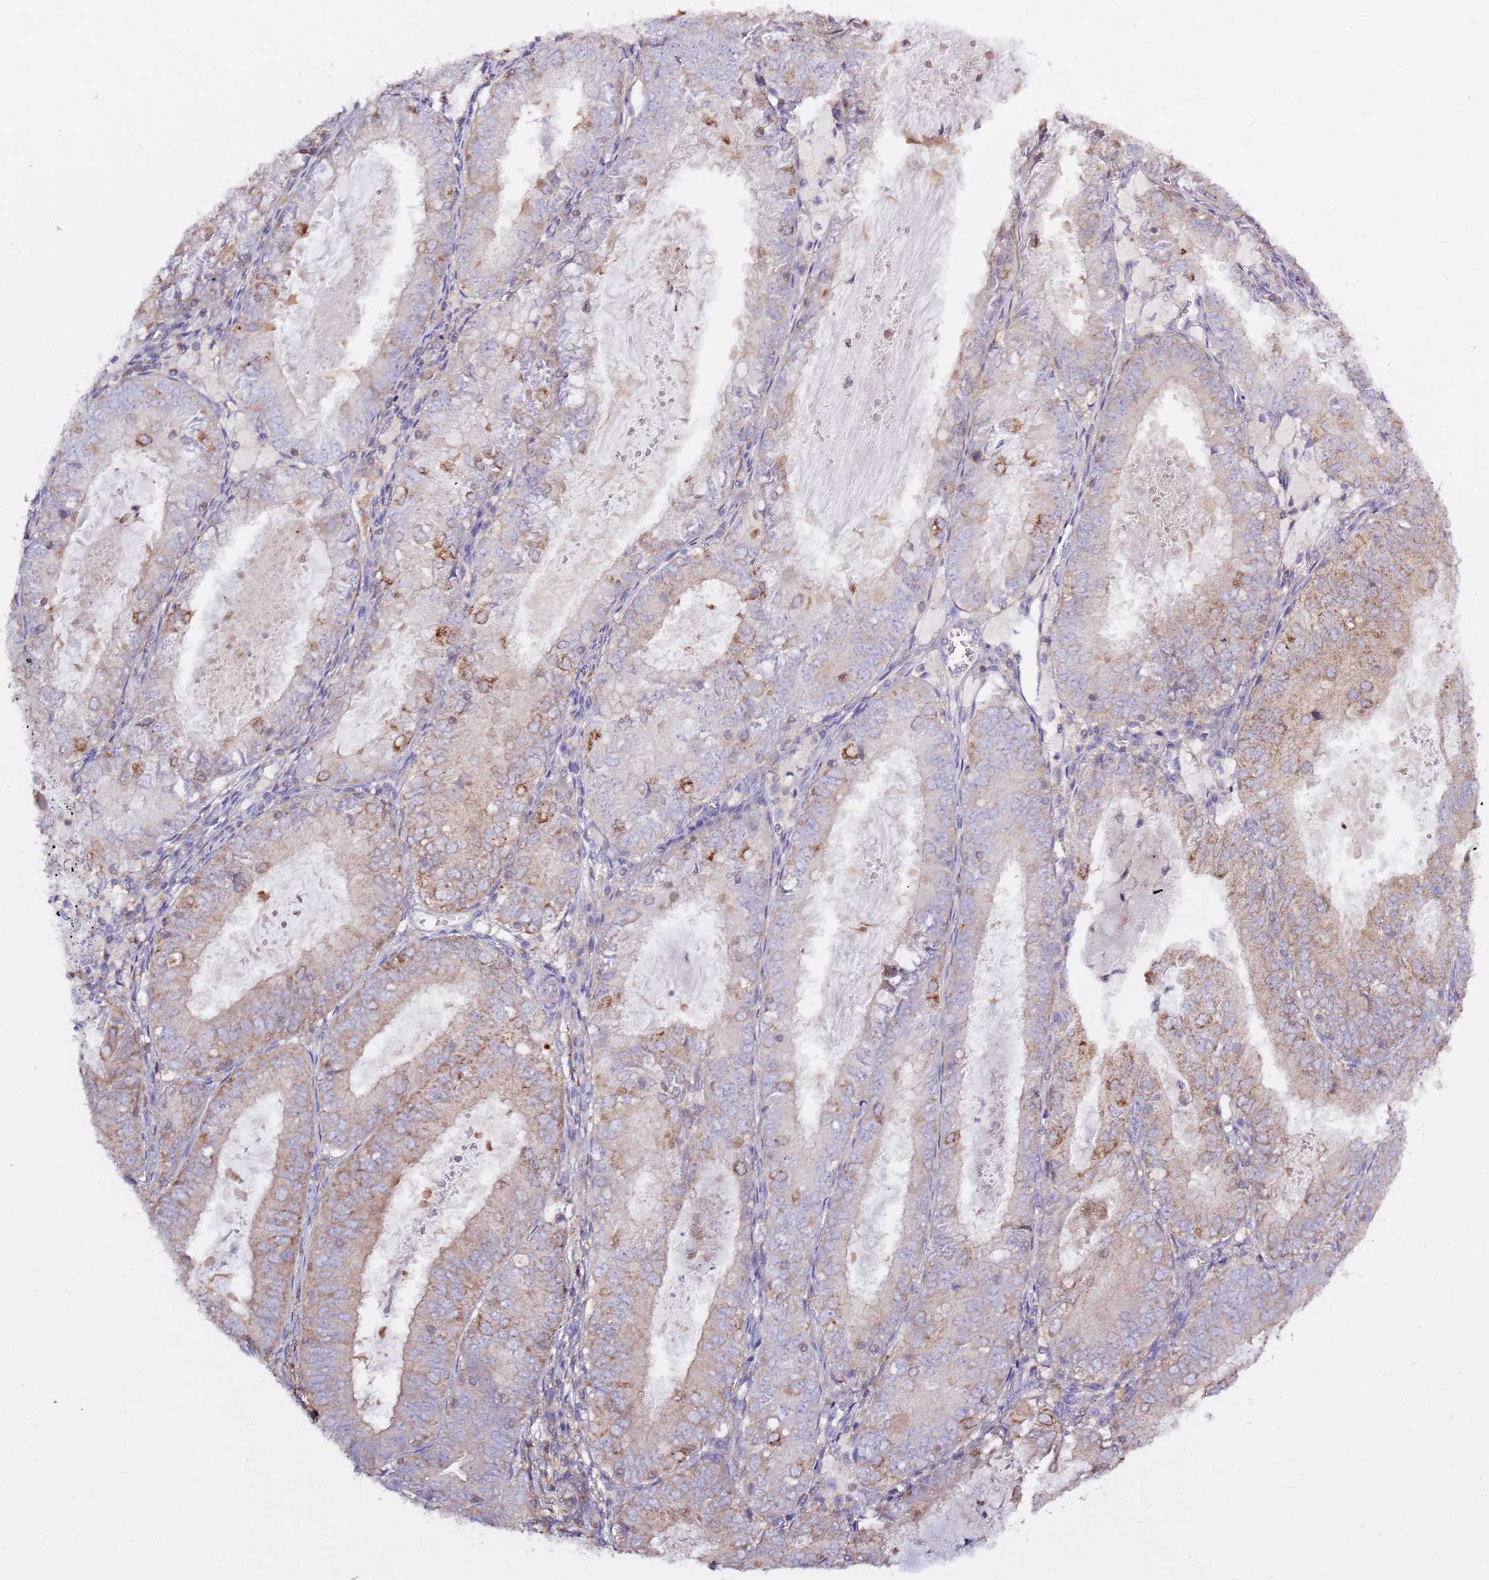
{"staining": {"intensity": "moderate", "quantity": "<25%", "location": "cytoplasmic/membranous"}, "tissue": "endometrial cancer", "cell_type": "Tumor cells", "image_type": "cancer", "snomed": [{"axis": "morphology", "description": "Adenocarcinoma, NOS"}, {"axis": "topography", "description": "Endometrium"}], "caption": "Protein expression analysis of endometrial cancer (adenocarcinoma) demonstrates moderate cytoplasmic/membranous expression in approximately <25% of tumor cells. (DAB (3,3'-diaminobenzidine) IHC, brown staining for protein, blue staining for nuclei).", "gene": "EVA1B", "patient": {"sex": "female", "age": 57}}